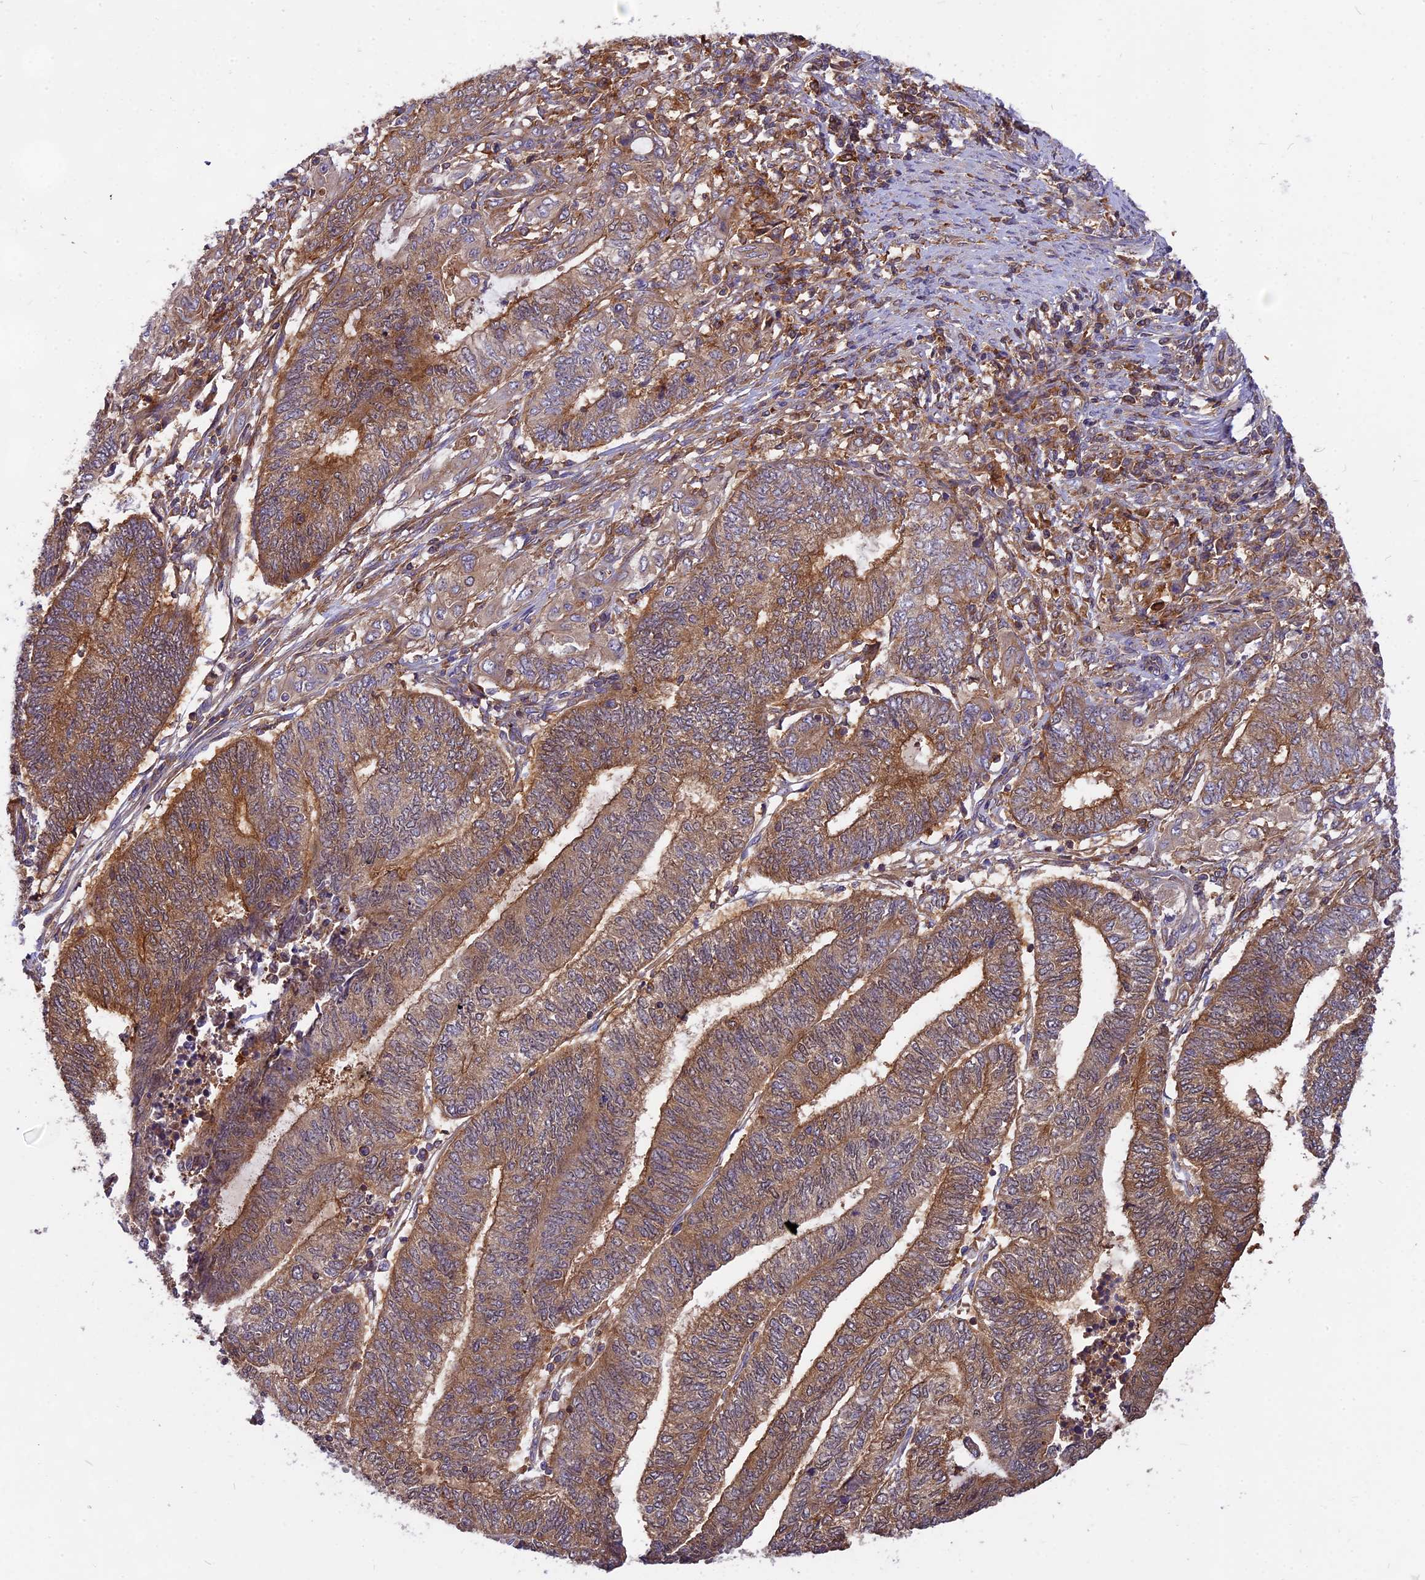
{"staining": {"intensity": "moderate", "quantity": ">75%", "location": "cytoplasmic/membranous"}, "tissue": "endometrial cancer", "cell_type": "Tumor cells", "image_type": "cancer", "snomed": [{"axis": "morphology", "description": "Adenocarcinoma, NOS"}, {"axis": "topography", "description": "Uterus"}, {"axis": "topography", "description": "Endometrium"}], "caption": "Adenocarcinoma (endometrial) stained with a brown dye reveals moderate cytoplasmic/membranous positive staining in approximately >75% of tumor cells.", "gene": "MYO9B", "patient": {"sex": "female", "age": 70}}